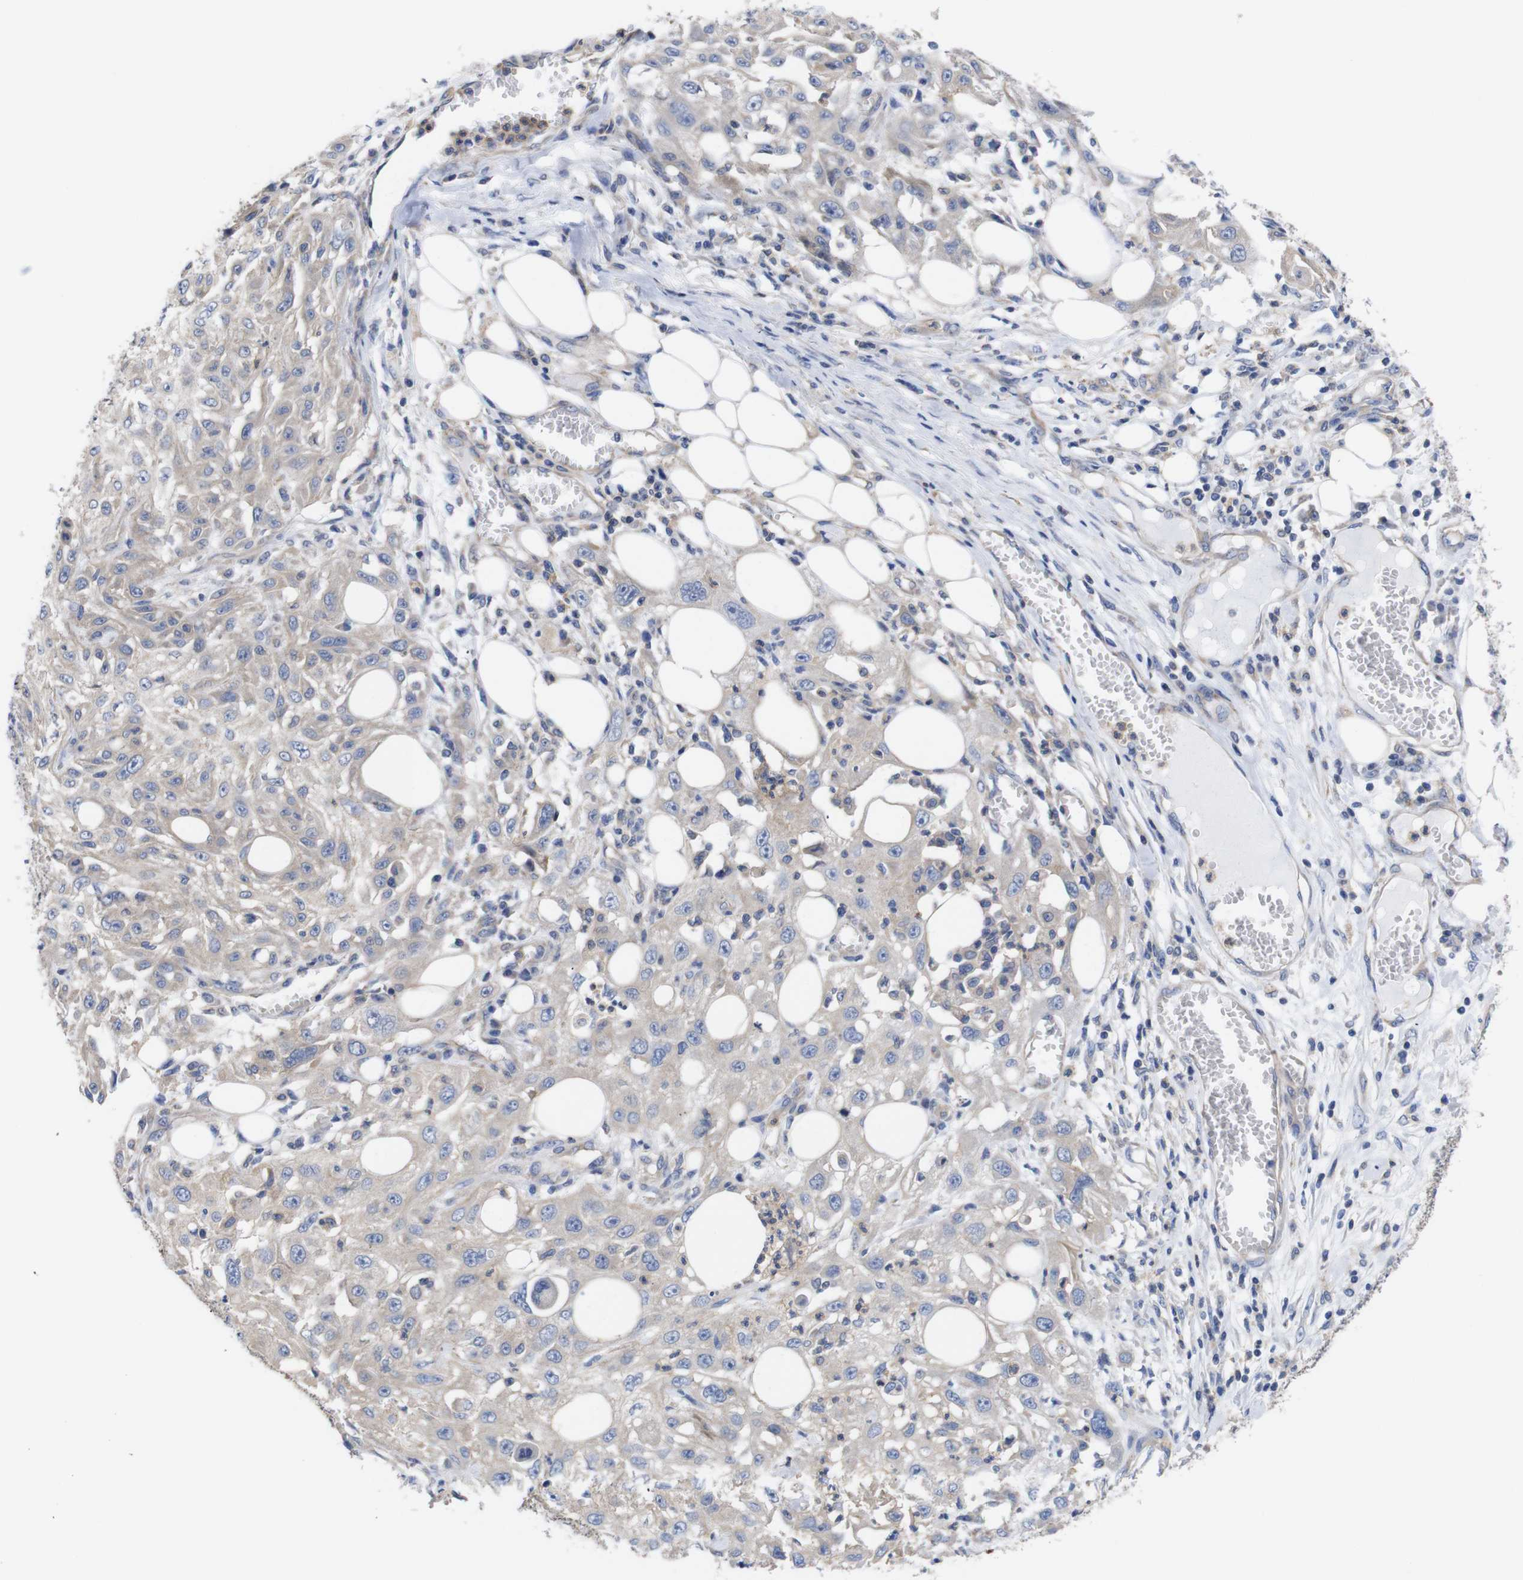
{"staining": {"intensity": "weak", "quantity": "25%-75%", "location": "cytoplasmic/membranous"}, "tissue": "skin cancer", "cell_type": "Tumor cells", "image_type": "cancer", "snomed": [{"axis": "morphology", "description": "Squamous cell carcinoma, NOS"}, {"axis": "topography", "description": "Skin"}], "caption": "Skin cancer stained with immunohistochemistry (IHC) exhibits weak cytoplasmic/membranous staining in about 25%-75% of tumor cells.", "gene": "USH1C", "patient": {"sex": "male", "age": 75}}